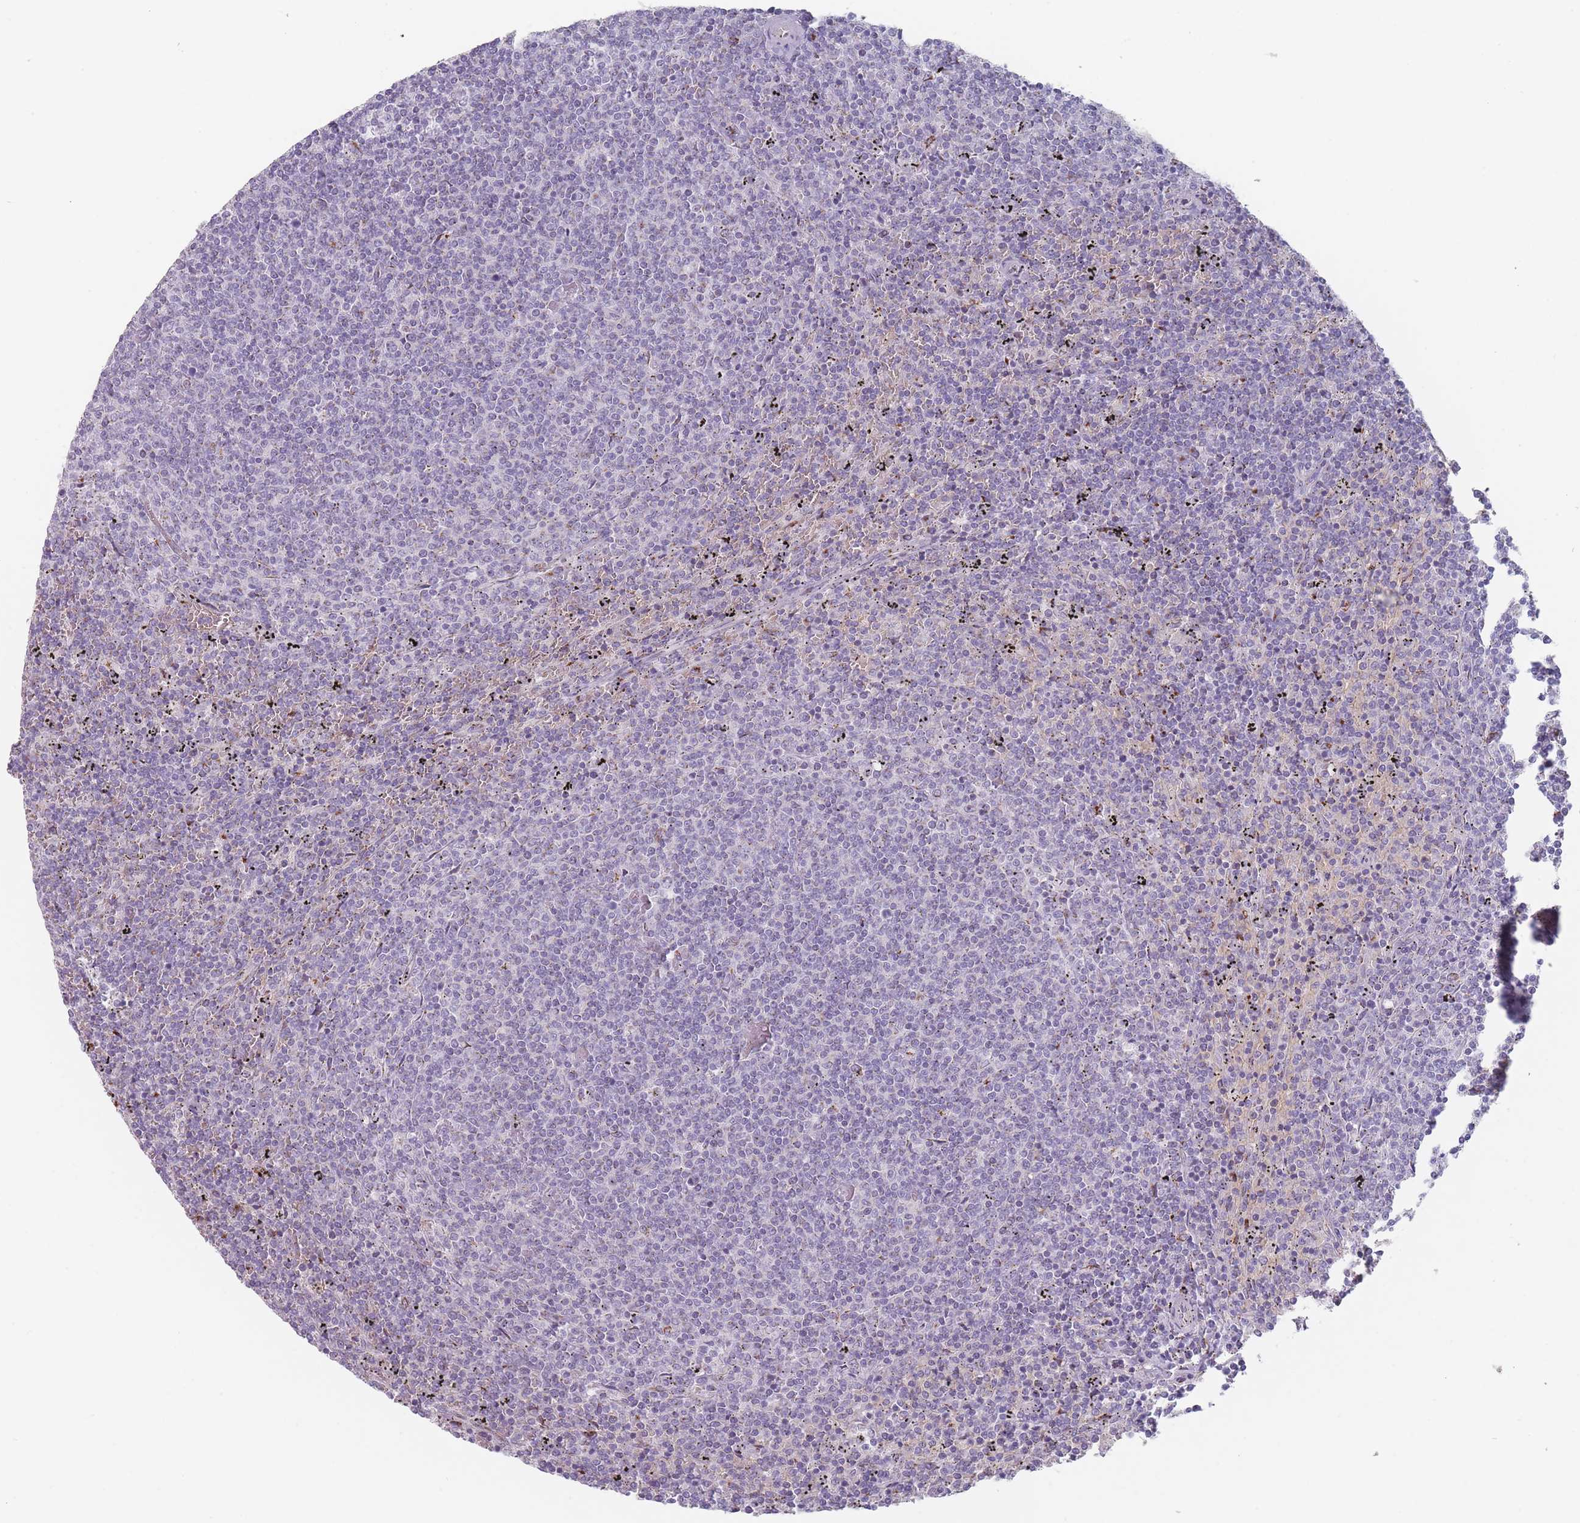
{"staining": {"intensity": "negative", "quantity": "none", "location": "none"}, "tissue": "lymphoma", "cell_type": "Tumor cells", "image_type": "cancer", "snomed": [{"axis": "morphology", "description": "Malignant lymphoma, non-Hodgkin's type, Low grade"}, {"axis": "topography", "description": "Spleen"}], "caption": "Protein analysis of malignant lymphoma, non-Hodgkin's type (low-grade) shows no significant expression in tumor cells. (Stains: DAB (3,3'-diaminobenzidine) immunohistochemistry with hematoxylin counter stain, Microscopy: brightfield microscopy at high magnification).", "gene": "MAN1B1", "patient": {"sex": "female", "age": 50}}